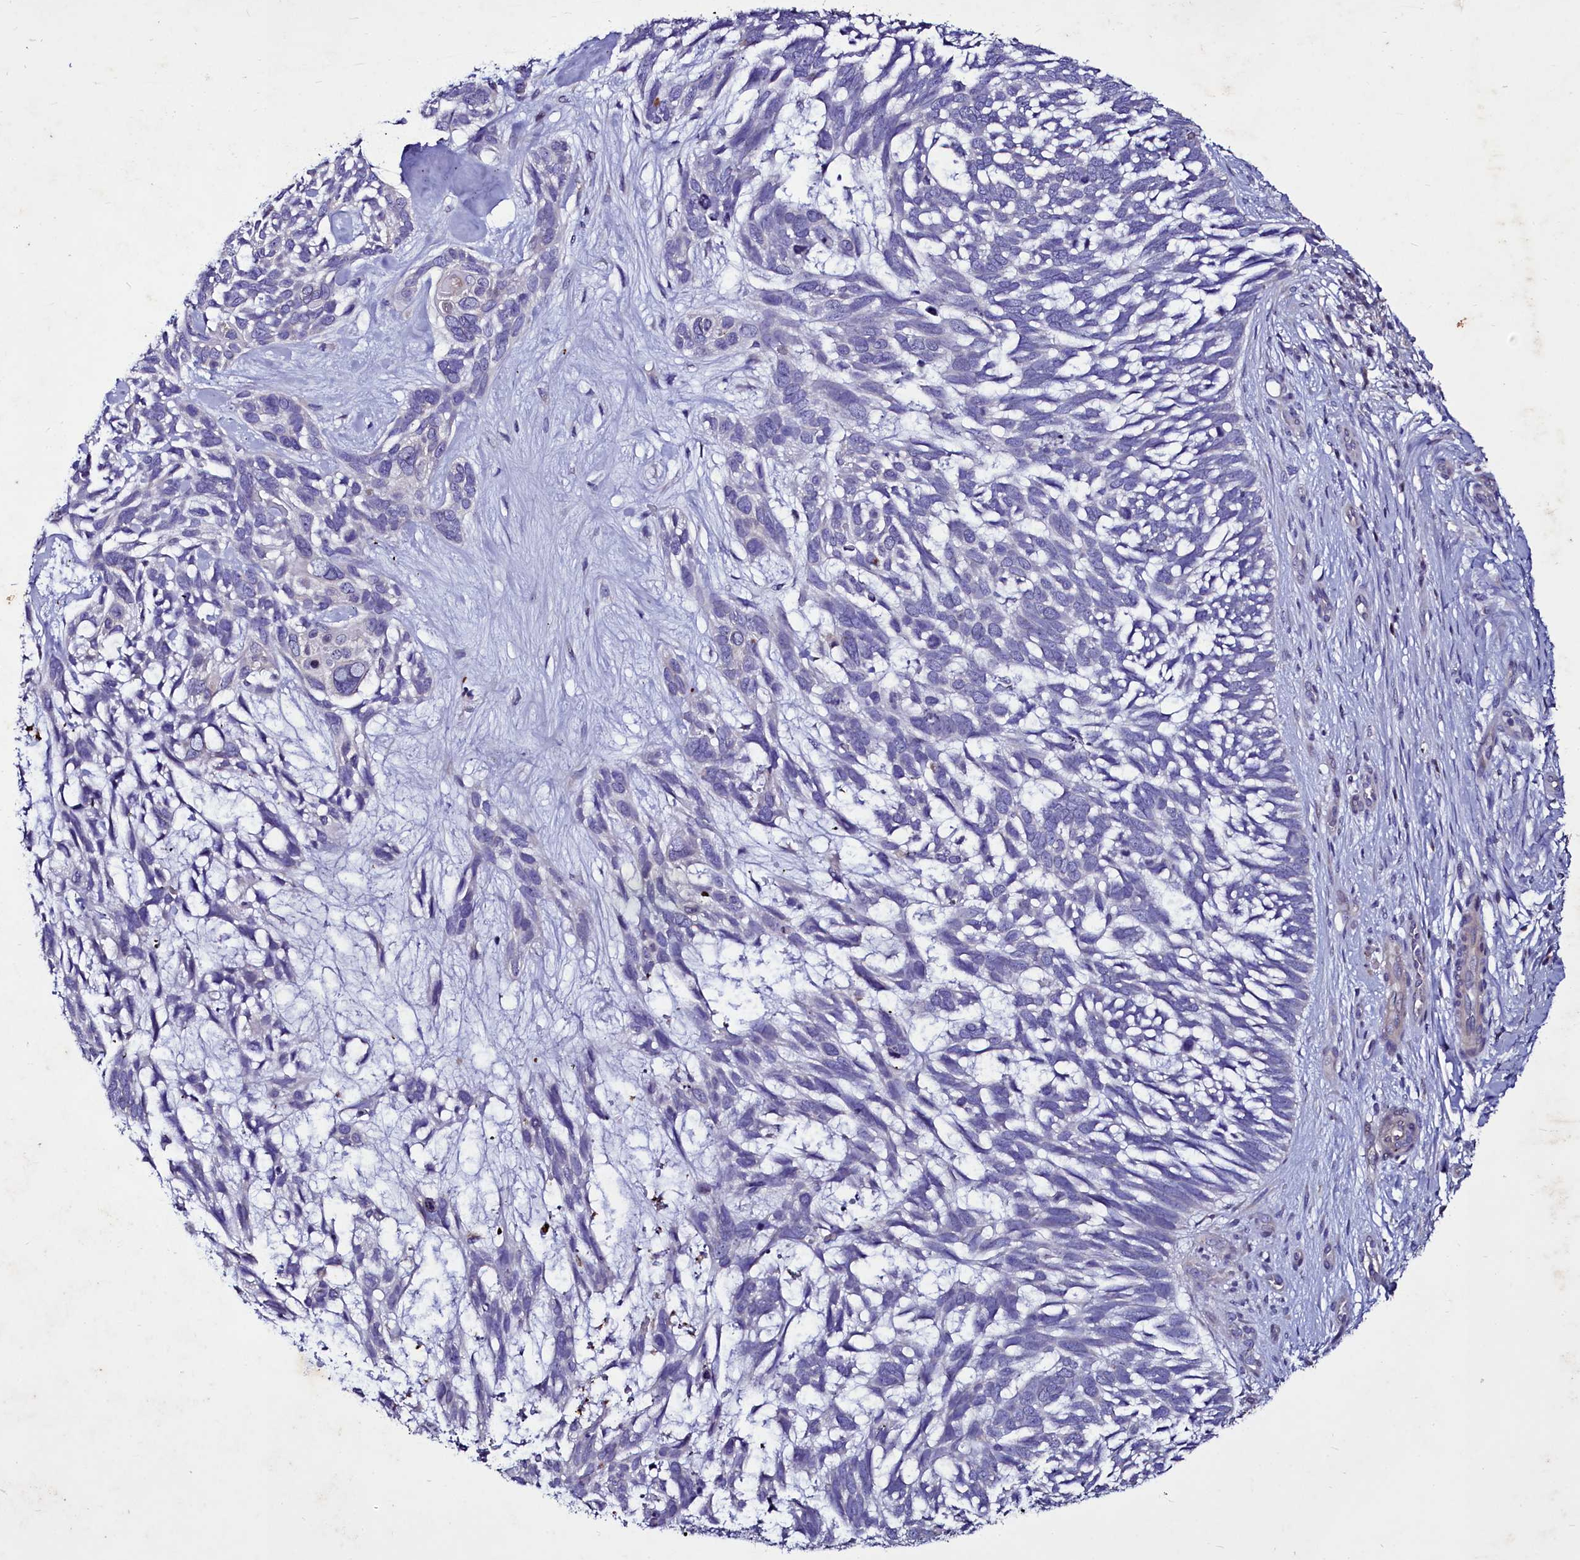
{"staining": {"intensity": "negative", "quantity": "none", "location": "none"}, "tissue": "skin cancer", "cell_type": "Tumor cells", "image_type": "cancer", "snomed": [{"axis": "morphology", "description": "Basal cell carcinoma"}, {"axis": "topography", "description": "Skin"}], "caption": "DAB (3,3'-diaminobenzidine) immunohistochemical staining of human skin cancer demonstrates no significant expression in tumor cells. Brightfield microscopy of immunohistochemistry (IHC) stained with DAB (brown) and hematoxylin (blue), captured at high magnification.", "gene": "SELENOT", "patient": {"sex": "male", "age": 88}}